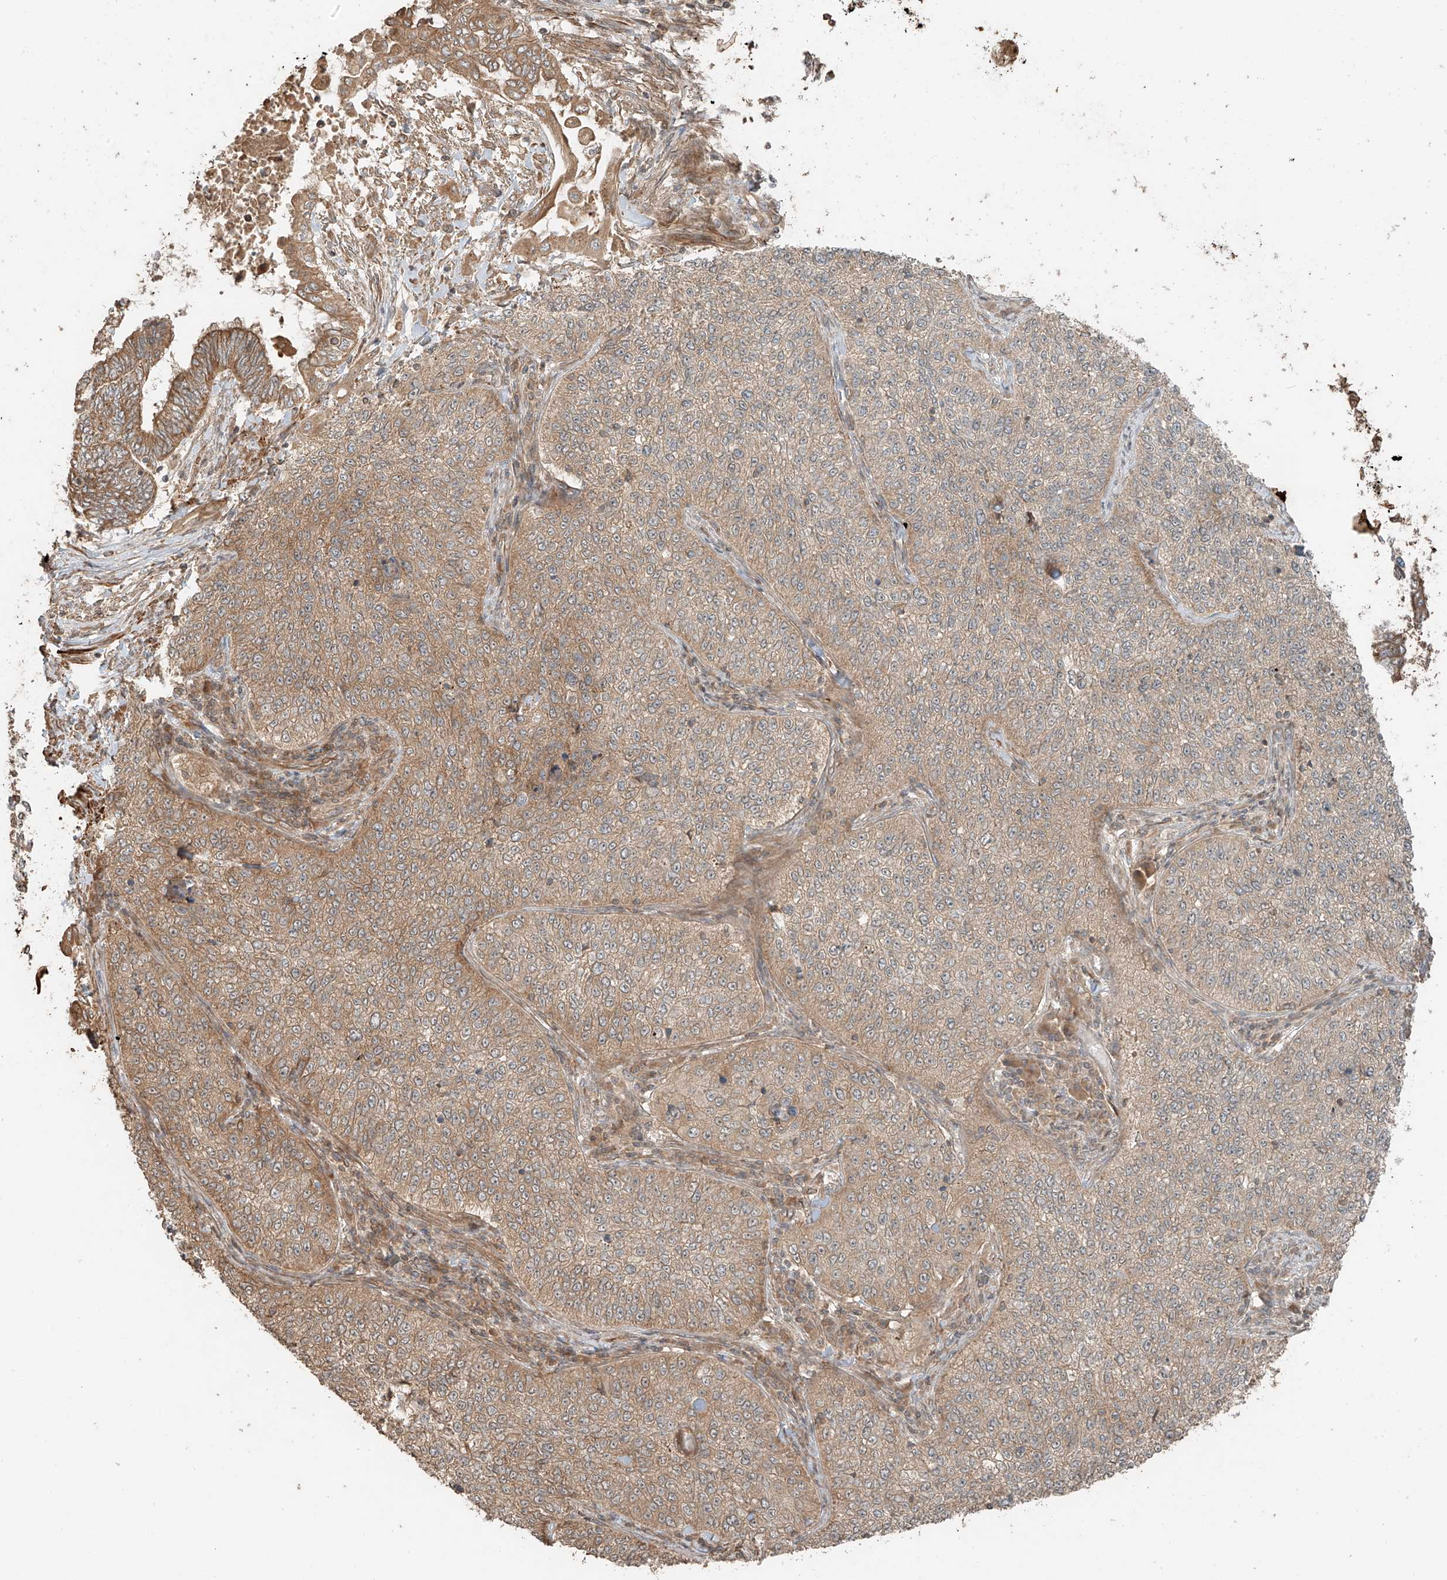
{"staining": {"intensity": "weak", "quantity": ">75%", "location": "cytoplasmic/membranous"}, "tissue": "cervical cancer", "cell_type": "Tumor cells", "image_type": "cancer", "snomed": [{"axis": "morphology", "description": "Squamous cell carcinoma, NOS"}, {"axis": "topography", "description": "Cervix"}], "caption": "Weak cytoplasmic/membranous positivity is identified in about >75% of tumor cells in cervical cancer (squamous cell carcinoma). (IHC, brightfield microscopy, high magnification).", "gene": "ANKZF1", "patient": {"sex": "female", "age": 35}}